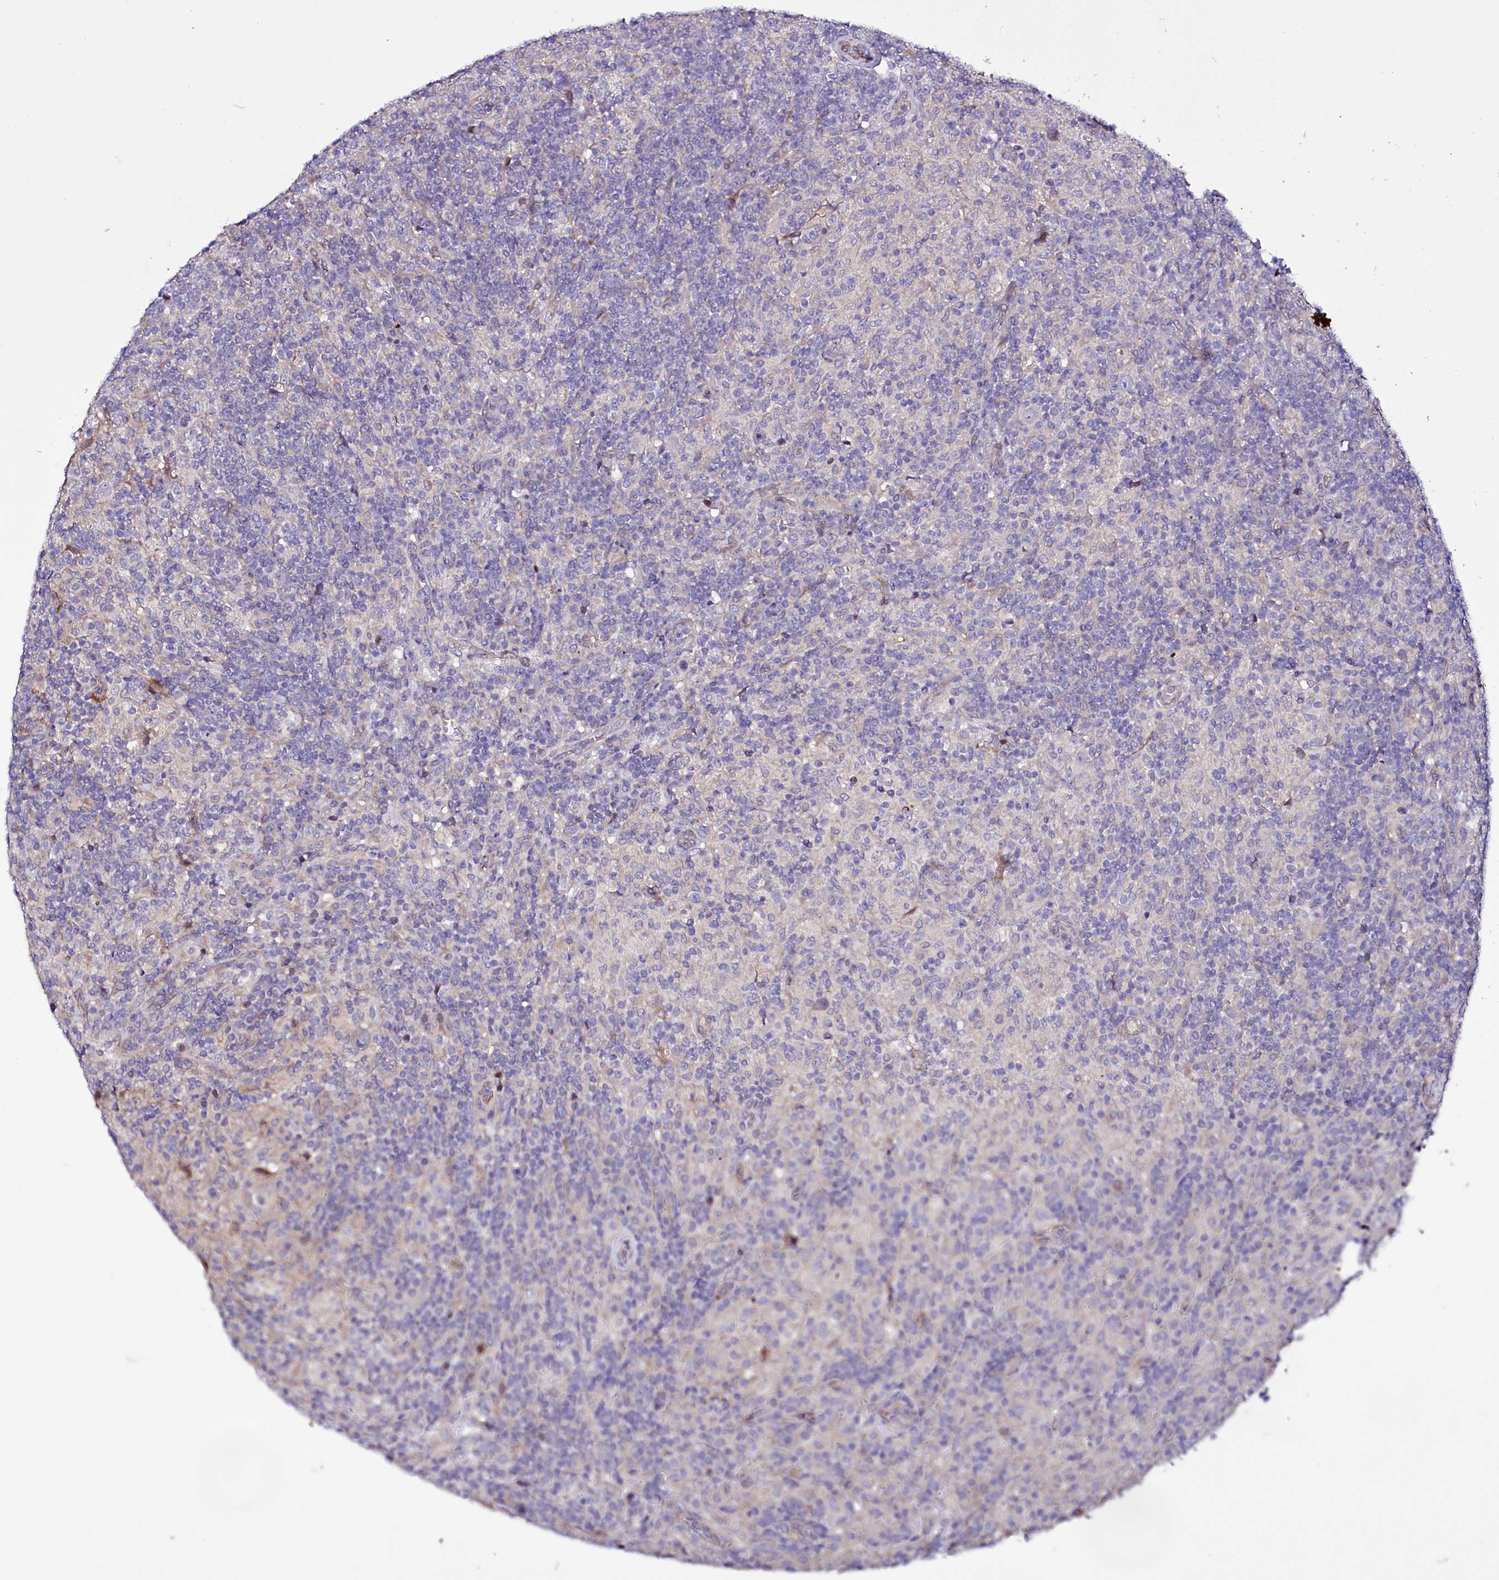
{"staining": {"intensity": "negative", "quantity": "none", "location": "none"}, "tissue": "lymphoma", "cell_type": "Tumor cells", "image_type": "cancer", "snomed": [{"axis": "morphology", "description": "Hodgkin's disease, NOS"}, {"axis": "topography", "description": "Lymph node"}], "caption": "High magnification brightfield microscopy of Hodgkin's disease stained with DAB (3,3'-diaminobenzidine) (brown) and counterstained with hematoxylin (blue): tumor cells show no significant positivity.", "gene": "ZC3H12C", "patient": {"sex": "male", "age": 70}}